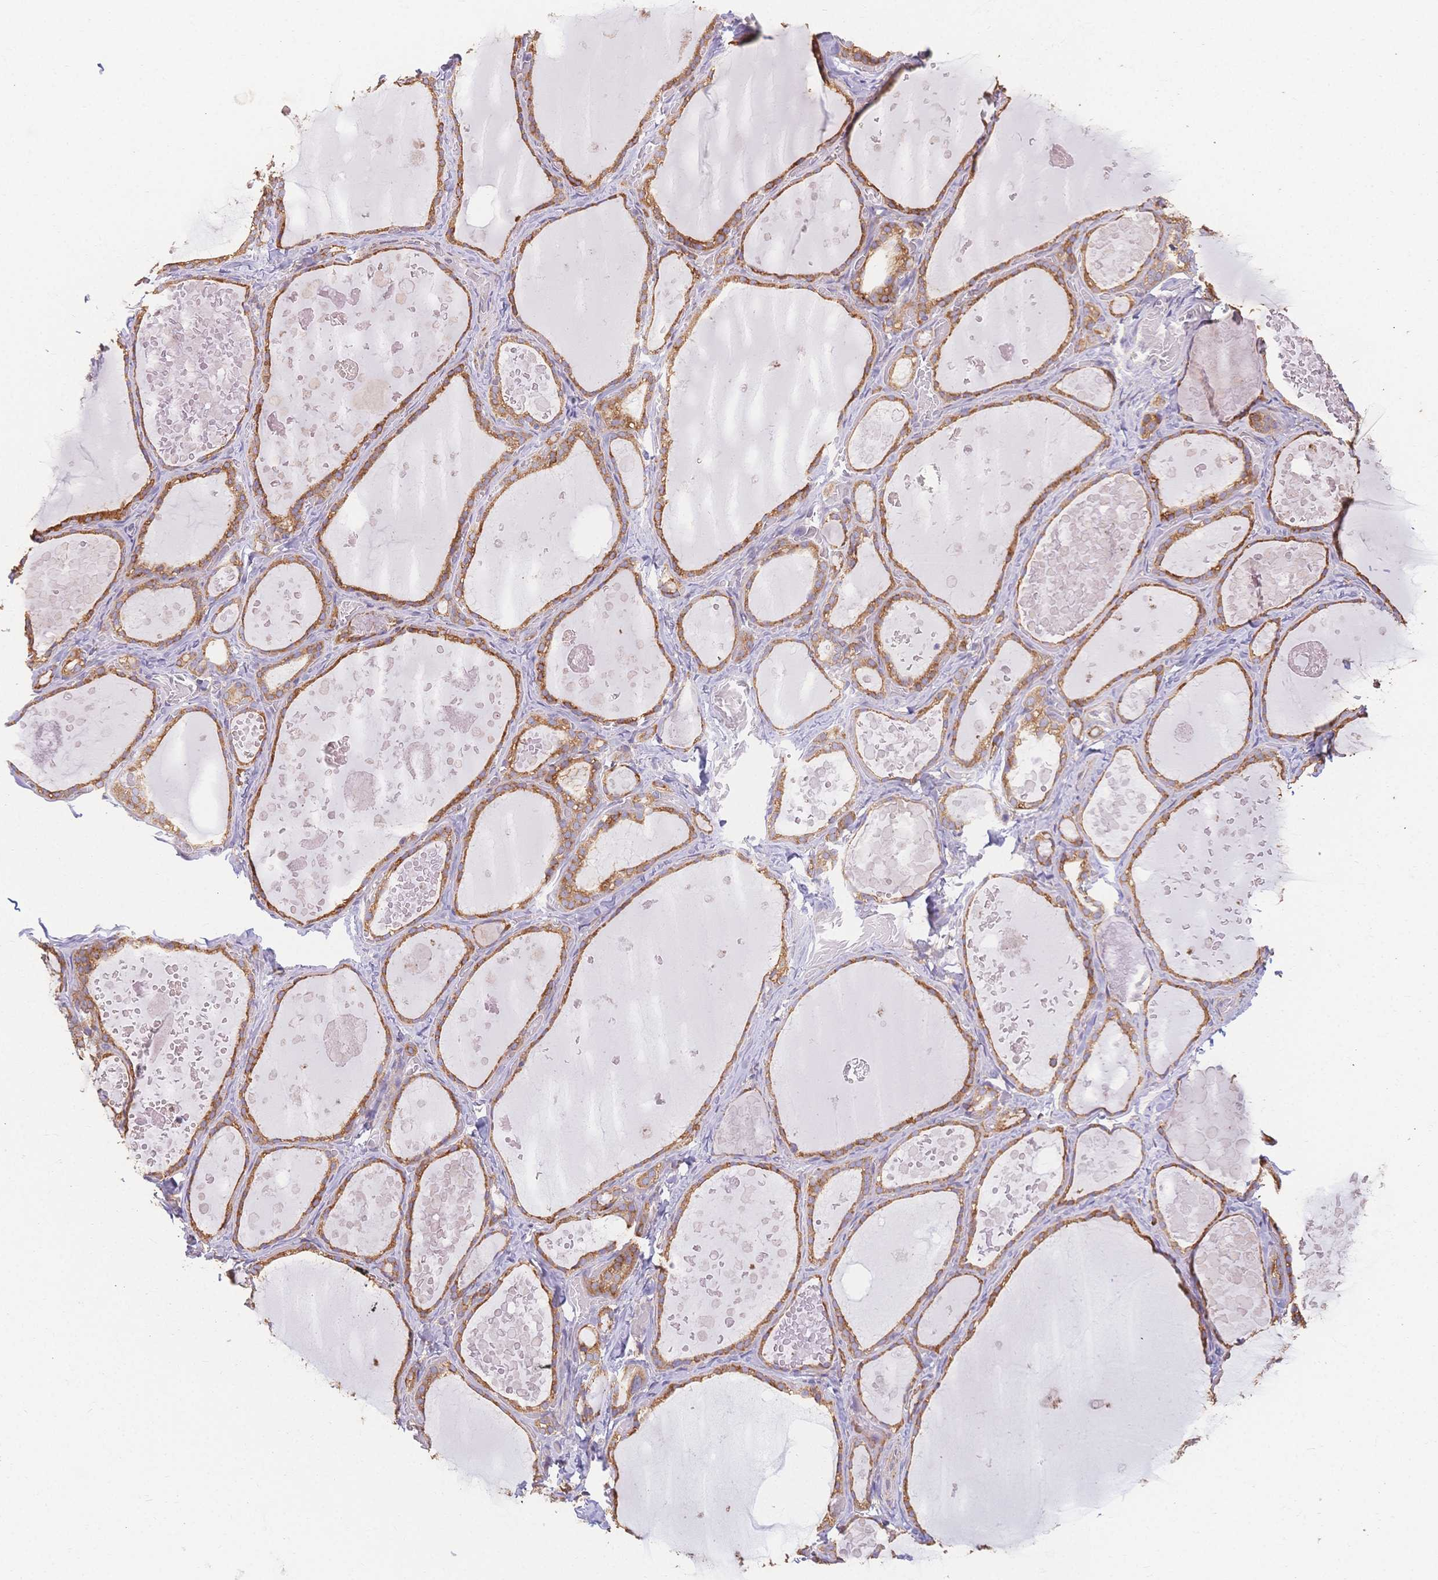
{"staining": {"intensity": "moderate", "quantity": ">75%", "location": "cytoplasmic/membranous"}, "tissue": "thyroid gland", "cell_type": "Glandular cells", "image_type": "normal", "snomed": [{"axis": "morphology", "description": "Normal tissue, NOS"}, {"axis": "topography", "description": "Thyroid gland"}], "caption": "Brown immunohistochemical staining in benign thyroid gland reveals moderate cytoplasmic/membranous expression in approximately >75% of glandular cells.", "gene": "HS3ST5", "patient": {"sex": "female", "age": 56}}